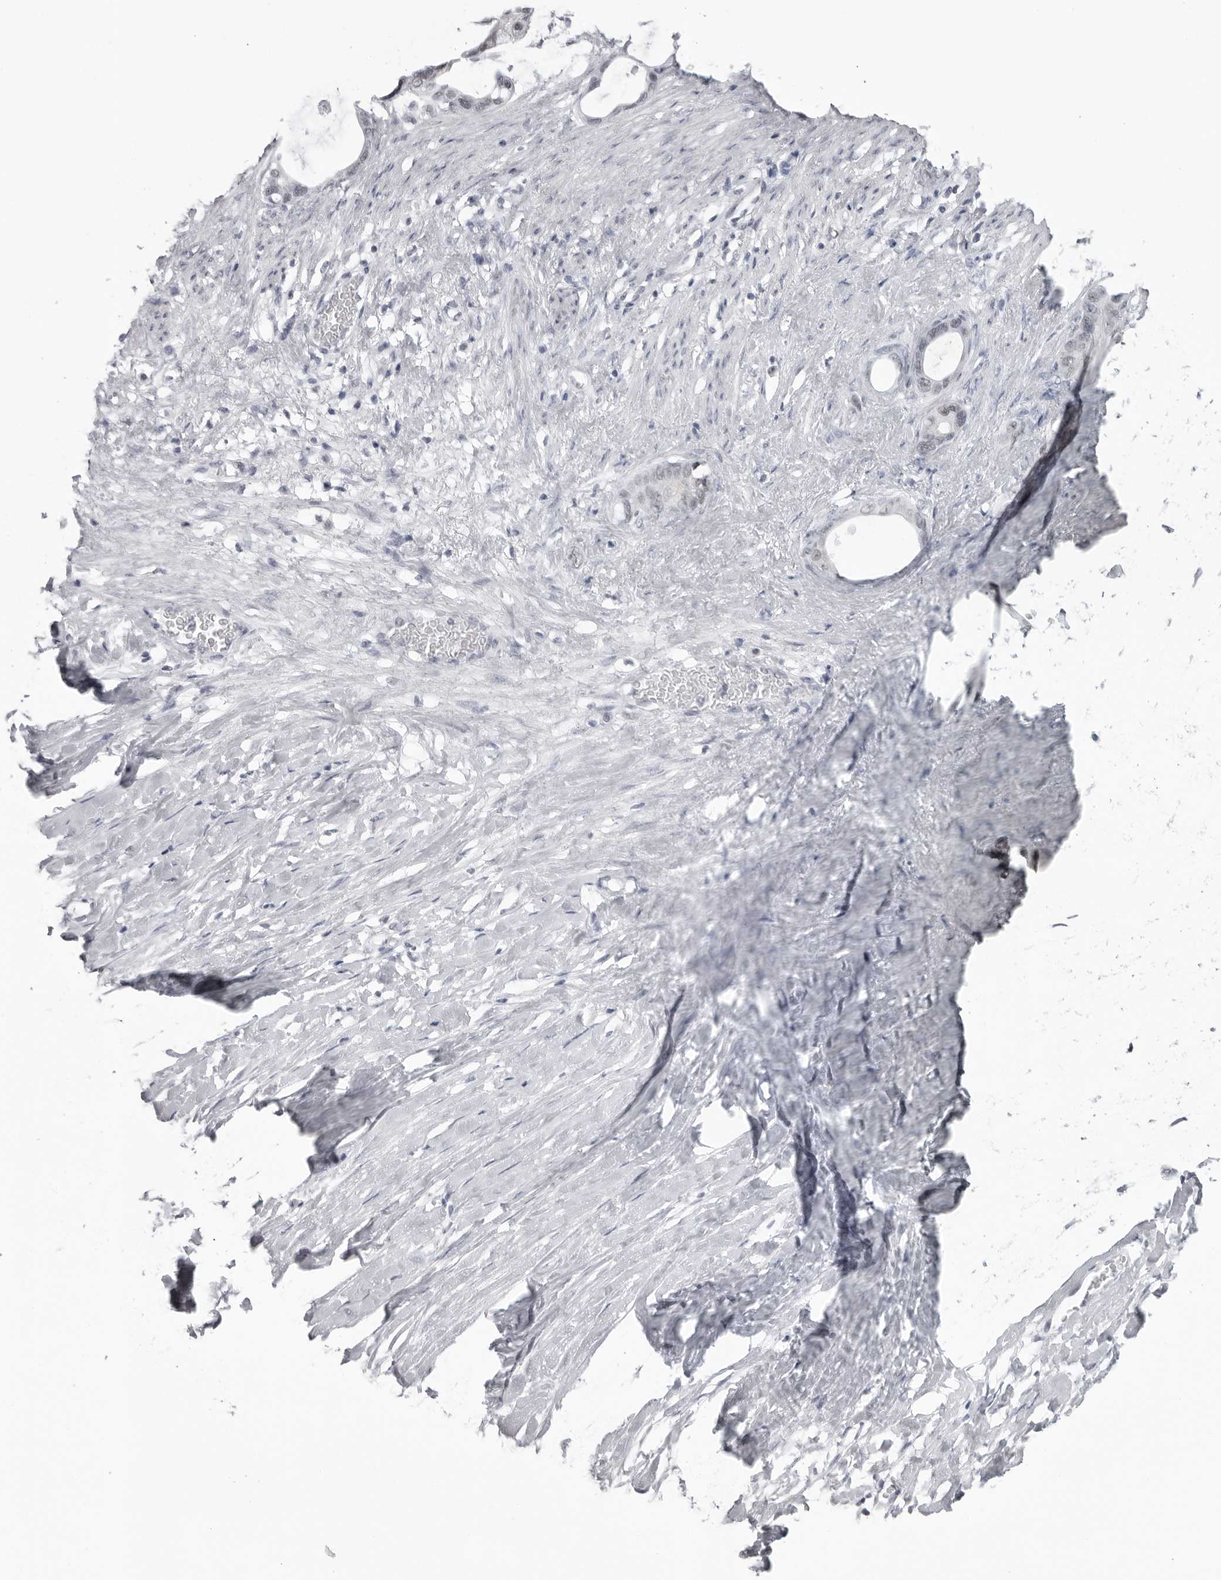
{"staining": {"intensity": "weak", "quantity": "25%-75%", "location": "nuclear"}, "tissue": "stomach cancer", "cell_type": "Tumor cells", "image_type": "cancer", "snomed": [{"axis": "morphology", "description": "Adenocarcinoma, NOS"}, {"axis": "topography", "description": "Stomach"}], "caption": "Protein analysis of adenocarcinoma (stomach) tissue displays weak nuclear positivity in approximately 25%-75% of tumor cells.", "gene": "ESPN", "patient": {"sex": "female", "age": 75}}